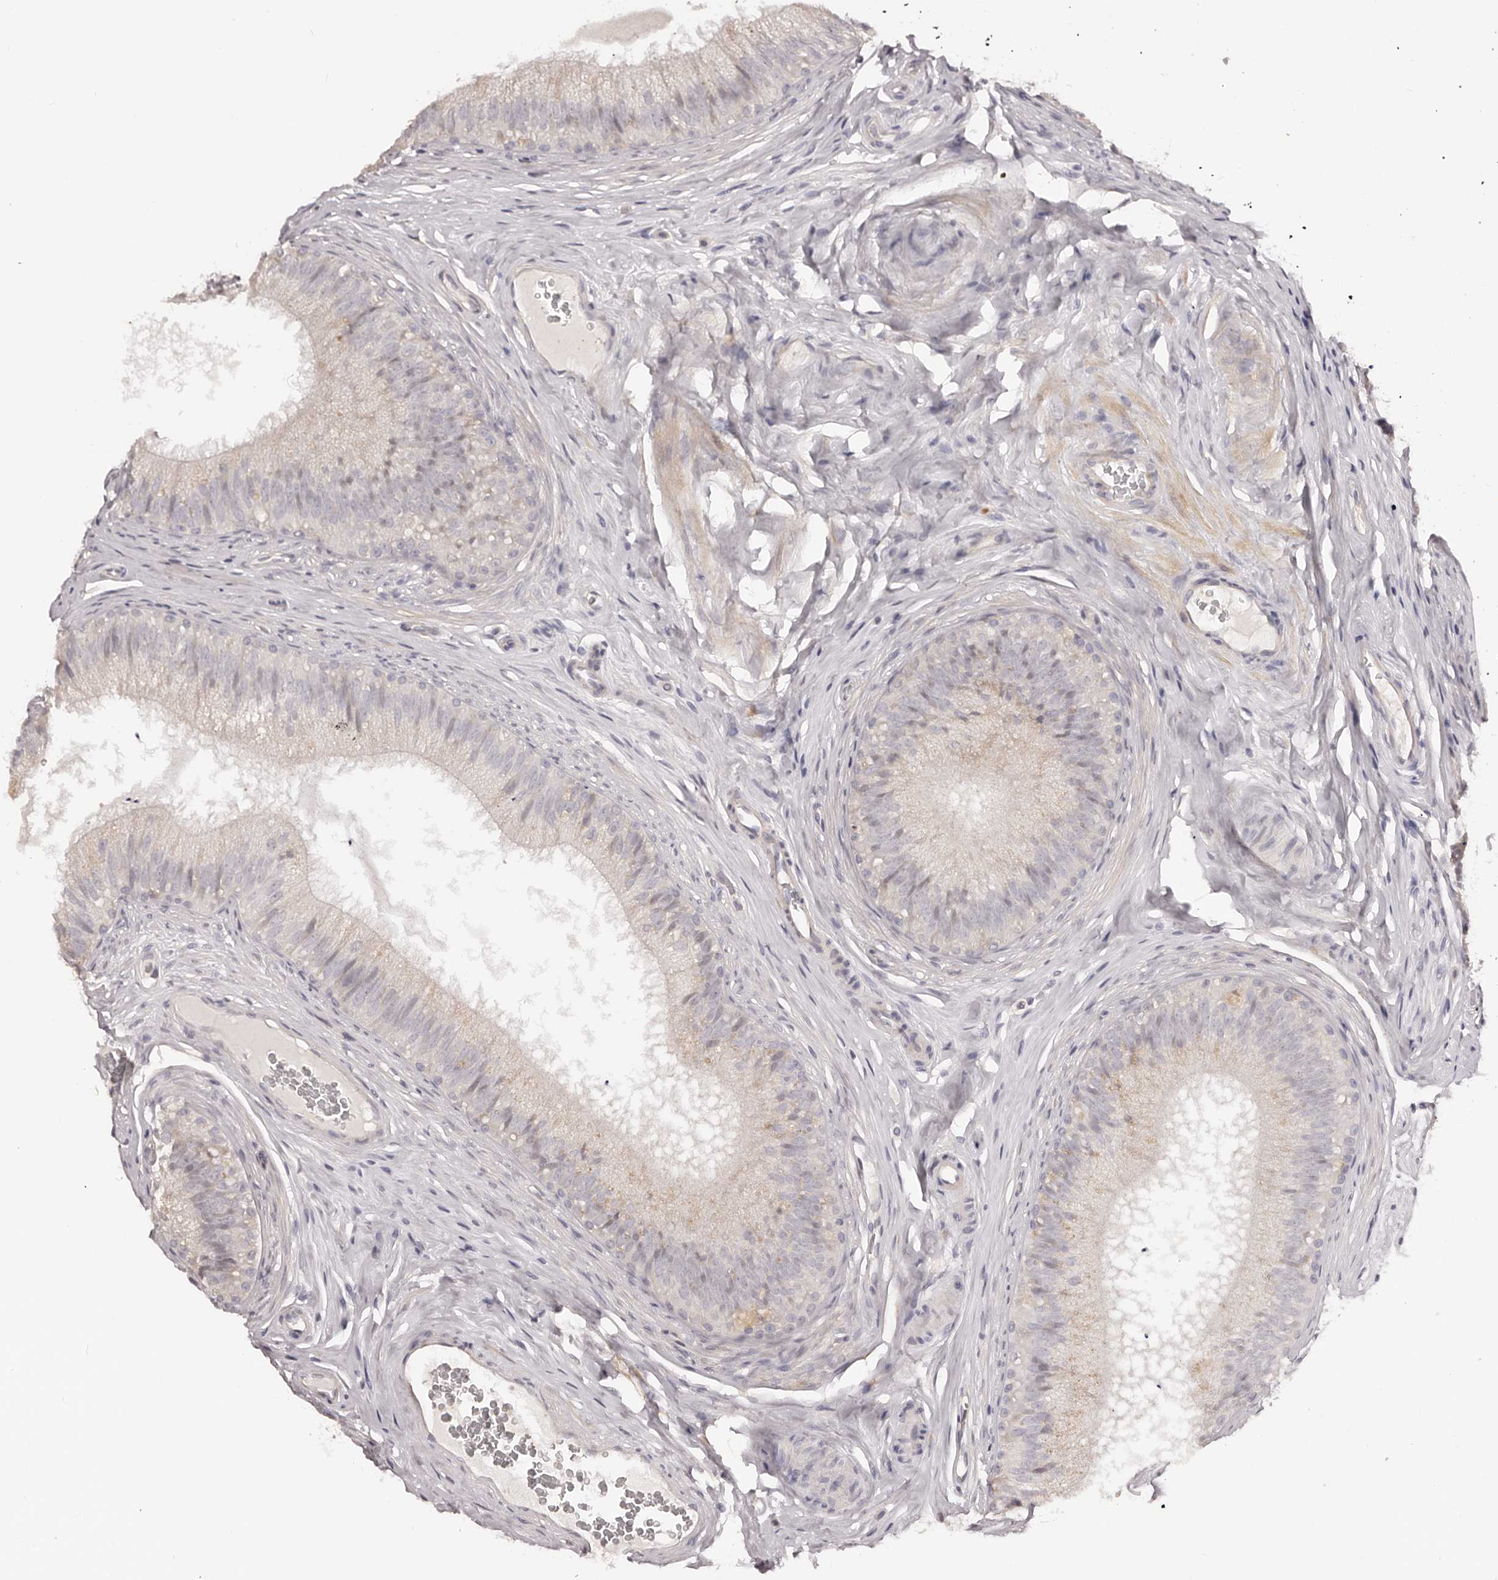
{"staining": {"intensity": "negative", "quantity": "none", "location": "none"}, "tissue": "epididymis", "cell_type": "Glandular cells", "image_type": "normal", "snomed": [{"axis": "morphology", "description": "Normal tissue, NOS"}, {"axis": "topography", "description": "Epididymis"}], "caption": "High magnification brightfield microscopy of benign epididymis stained with DAB (3,3'-diaminobenzidine) (brown) and counterstained with hematoxylin (blue): glandular cells show no significant expression.", "gene": "KCNJ8", "patient": {"sex": "male", "age": 29}}